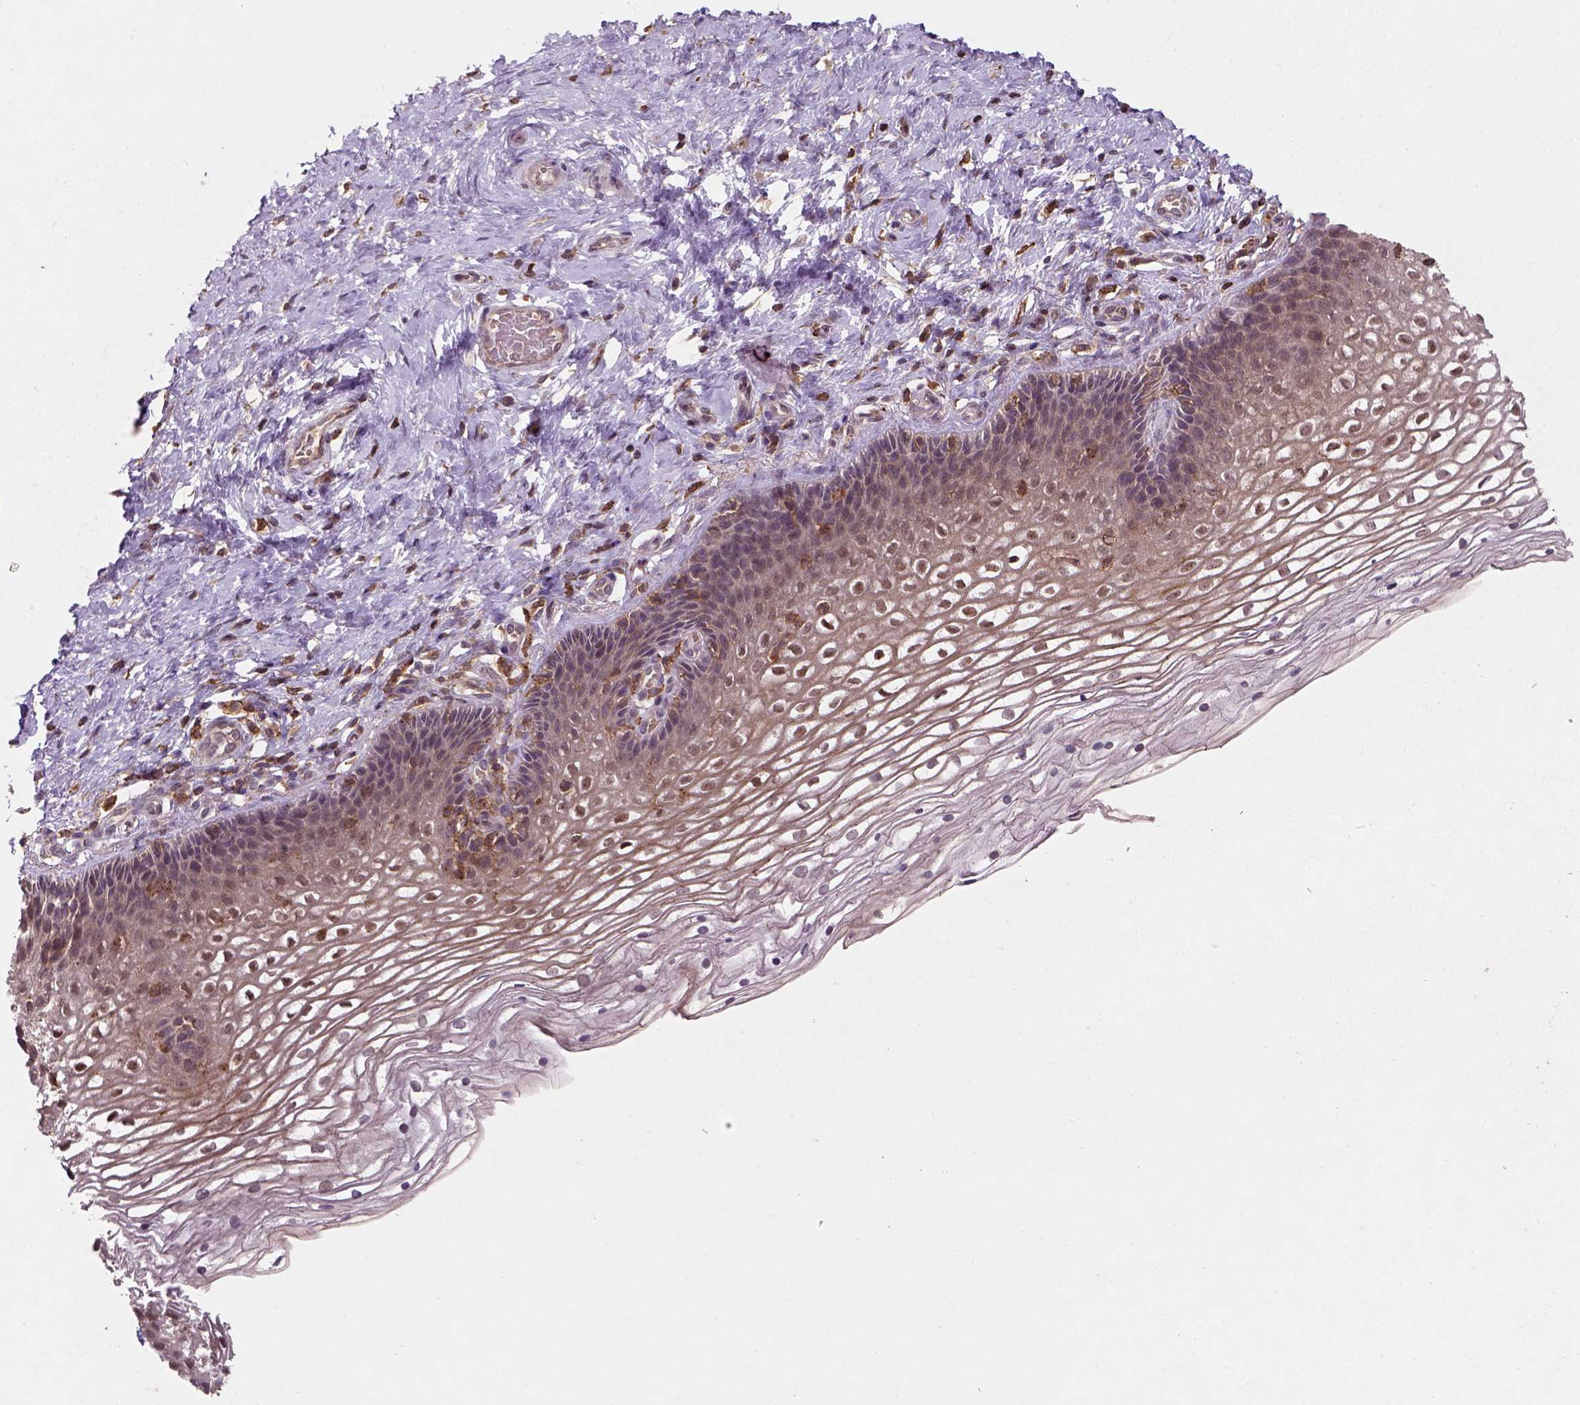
{"staining": {"intensity": "negative", "quantity": "none", "location": "none"}, "tissue": "cervix", "cell_type": "Glandular cells", "image_type": "normal", "snomed": [{"axis": "morphology", "description": "Normal tissue, NOS"}, {"axis": "topography", "description": "Cervix"}], "caption": "IHC photomicrograph of benign human cervix stained for a protein (brown), which reveals no positivity in glandular cells.", "gene": "CAMKK1", "patient": {"sex": "female", "age": 34}}